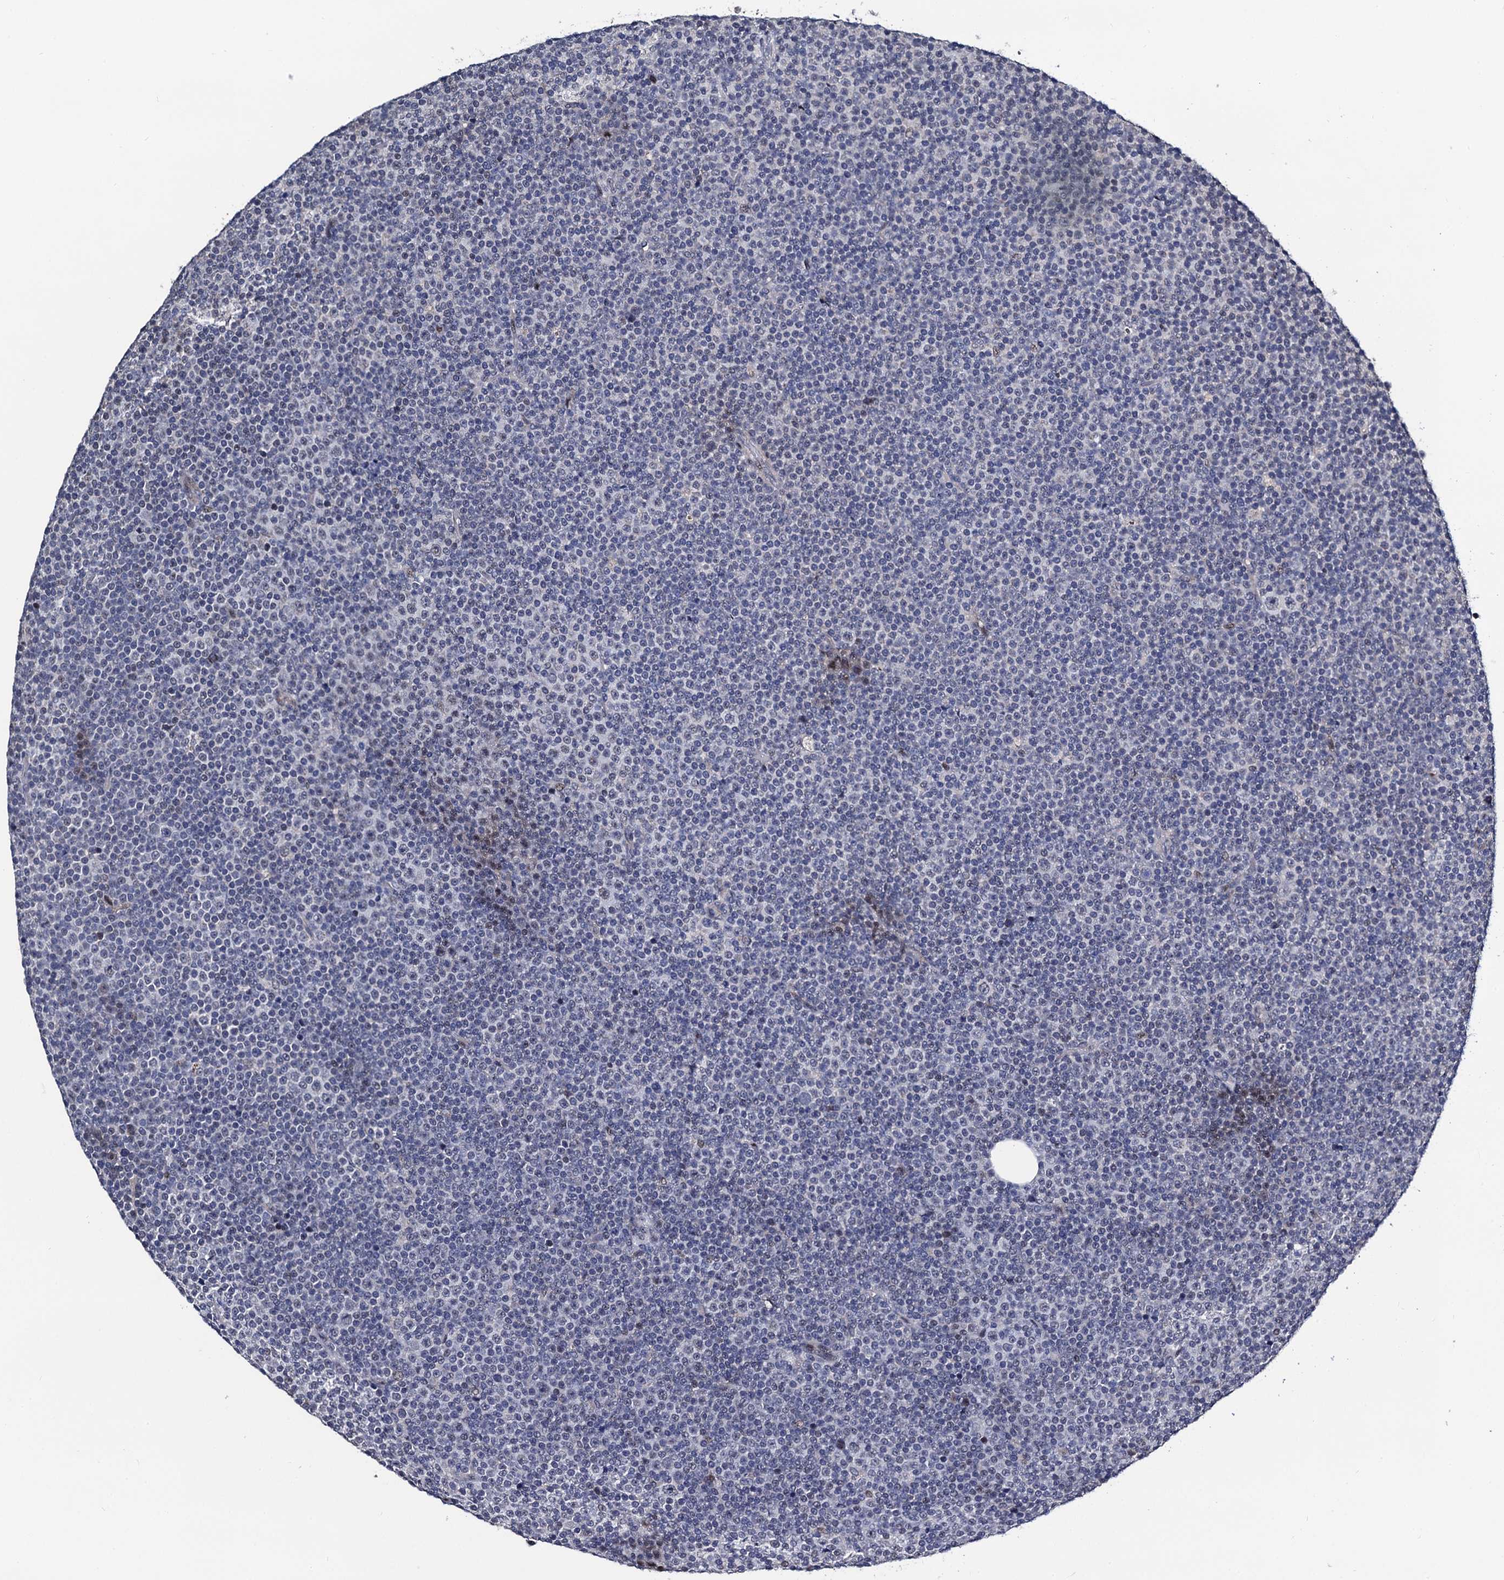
{"staining": {"intensity": "negative", "quantity": "none", "location": "none"}, "tissue": "lymphoma", "cell_type": "Tumor cells", "image_type": "cancer", "snomed": [{"axis": "morphology", "description": "Malignant lymphoma, non-Hodgkin's type, Low grade"}, {"axis": "topography", "description": "Lymph node"}], "caption": "Low-grade malignant lymphoma, non-Hodgkin's type was stained to show a protein in brown. There is no significant expression in tumor cells.", "gene": "FAM222A", "patient": {"sex": "female", "age": 67}}